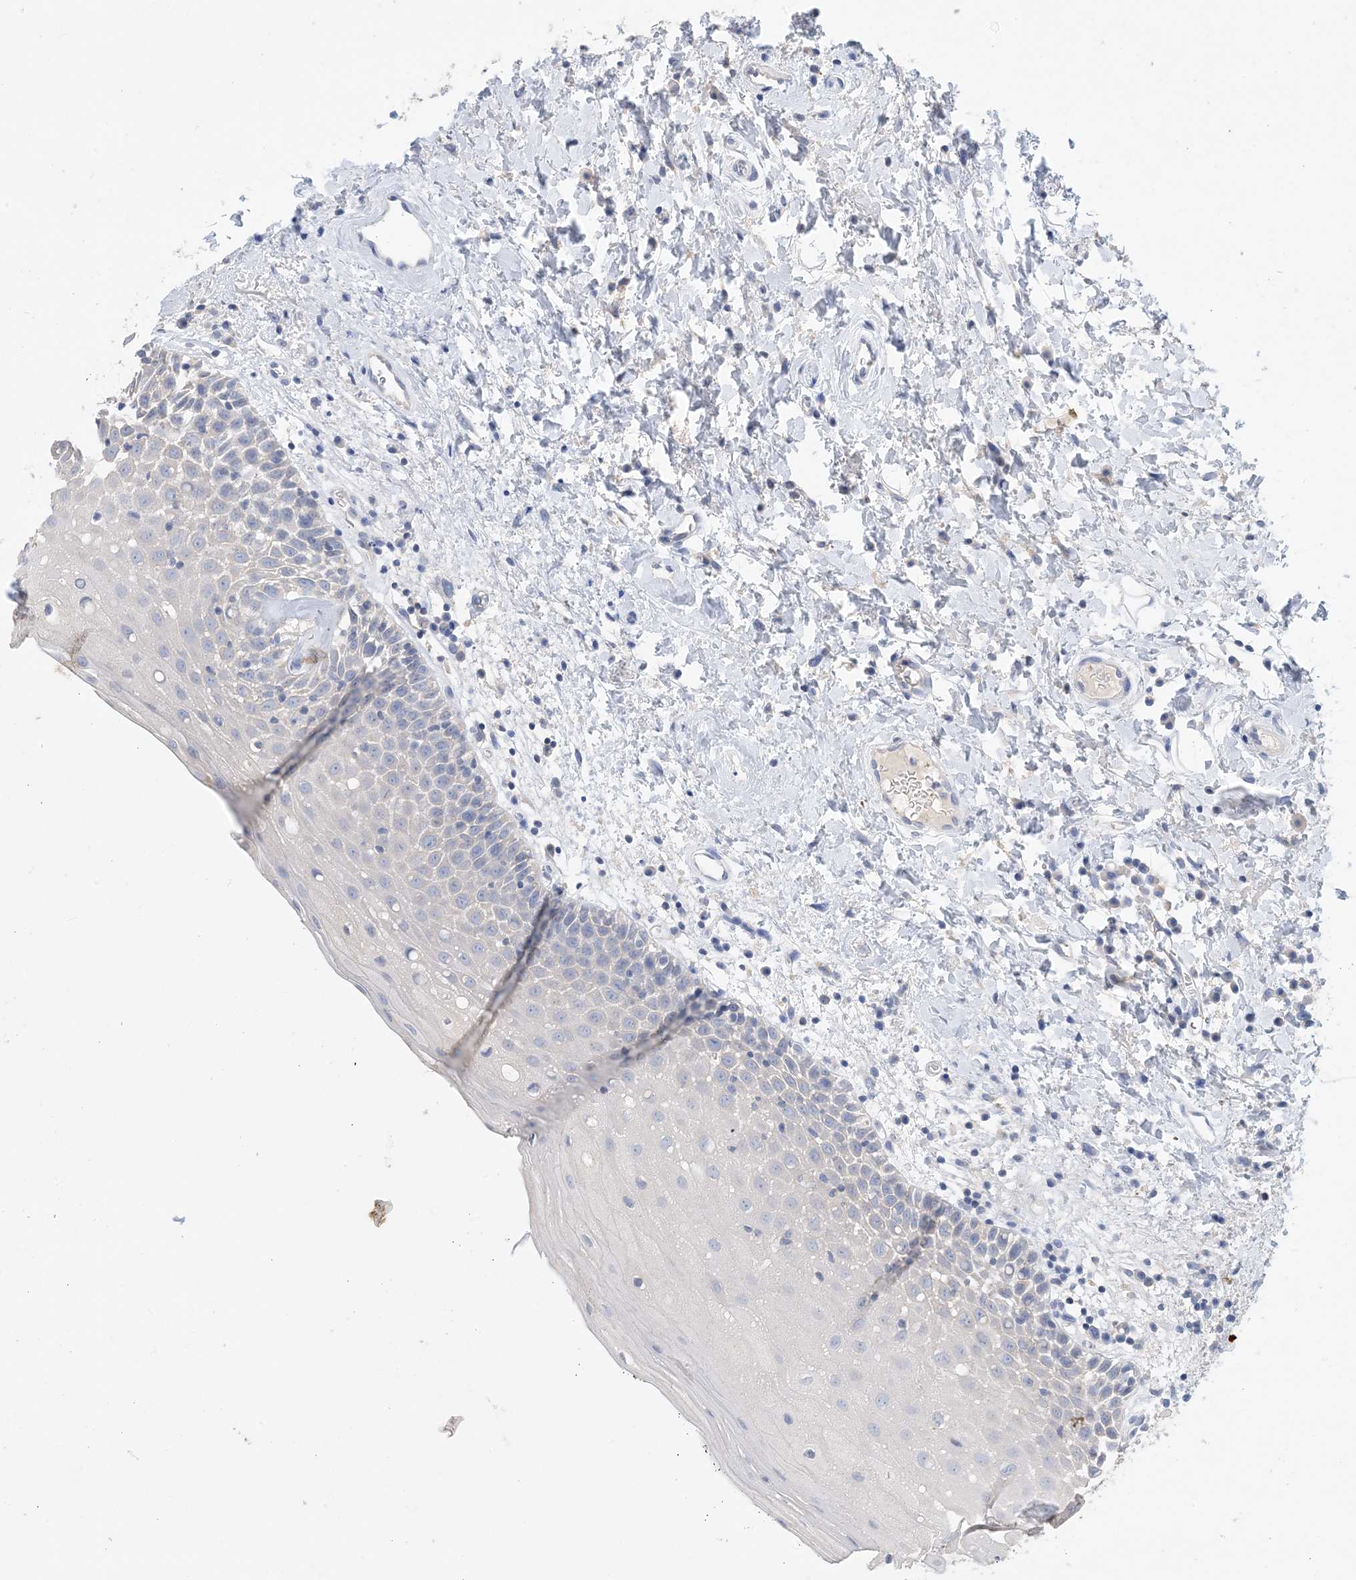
{"staining": {"intensity": "negative", "quantity": "none", "location": "none"}, "tissue": "oral mucosa", "cell_type": "Squamous epithelial cells", "image_type": "normal", "snomed": [{"axis": "morphology", "description": "Normal tissue, NOS"}, {"axis": "topography", "description": "Oral tissue"}], "caption": "Squamous epithelial cells show no significant protein staining in benign oral mucosa. The staining is performed using DAB brown chromogen with nuclei counter-stained in using hematoxylin.", "gene": "KPRP", "patient": {"sex": "male", "age": 74}}